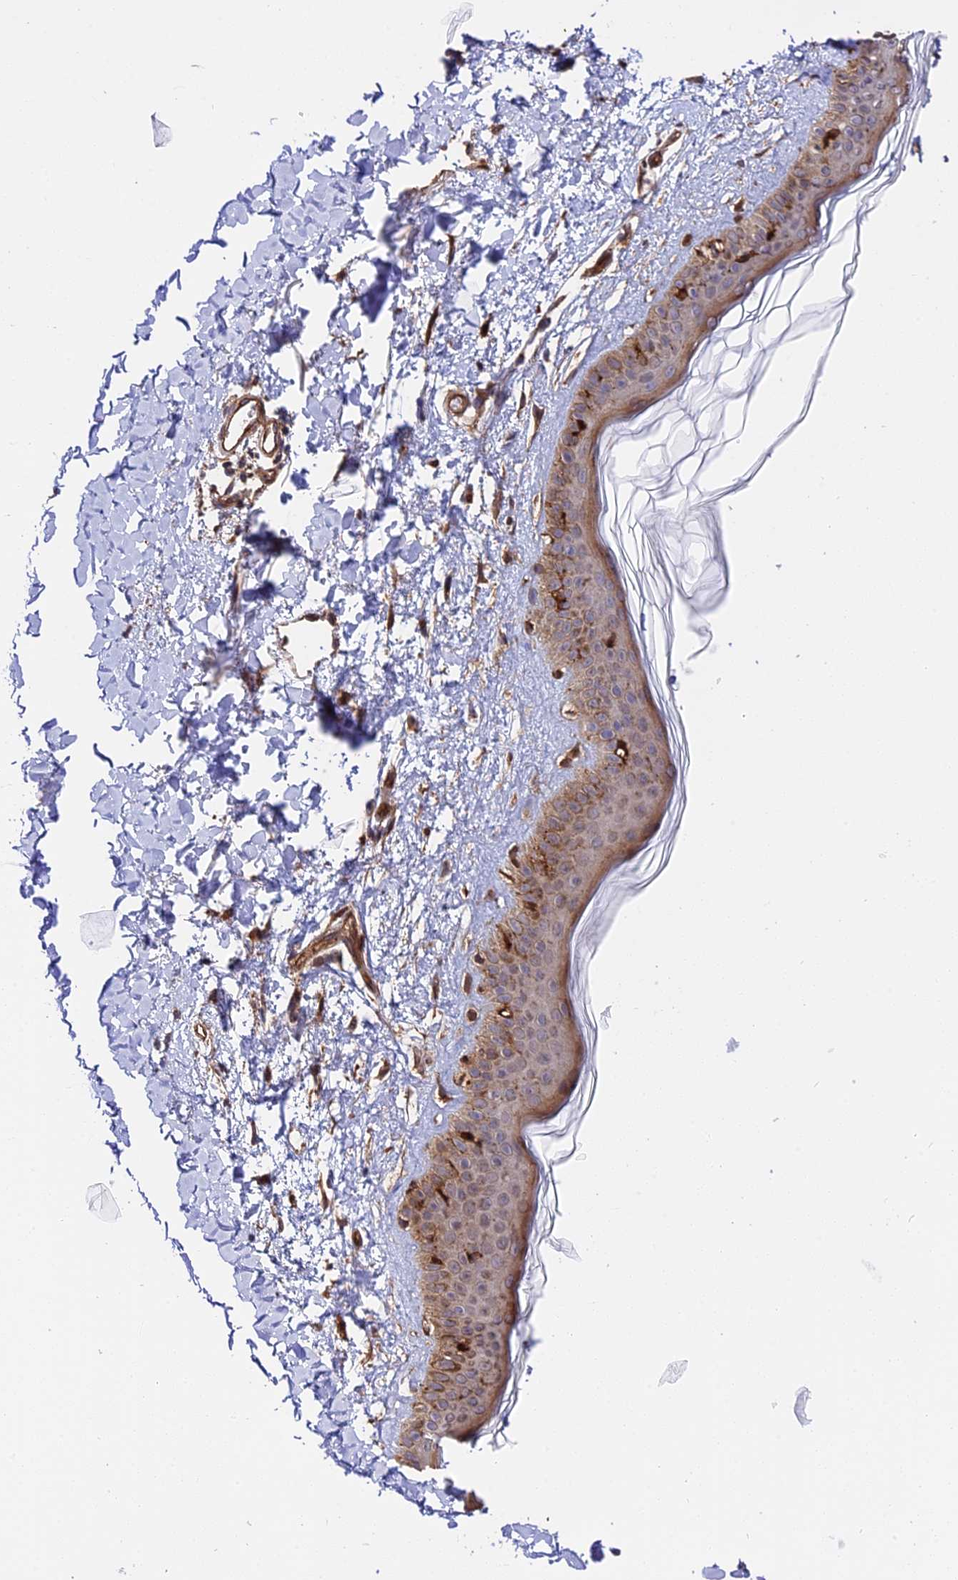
{"staining": {"intensity": "negative", "quantity": "none", "location": "none"}, "tissue": "skin", "cell_type": "Fibroblasts", "image_type": "normal", "snomed": [{"axis": "morphology", "description": "Normal tissue, NOS"}, {"axis": "topography", "description": "Skin"}], "caption": "Skin stained for a protein using immunohistochemistry reveals no staining fibroblasts.", "gene": "HERPUD1", "patient": {"sex": "female", "age": 58}}